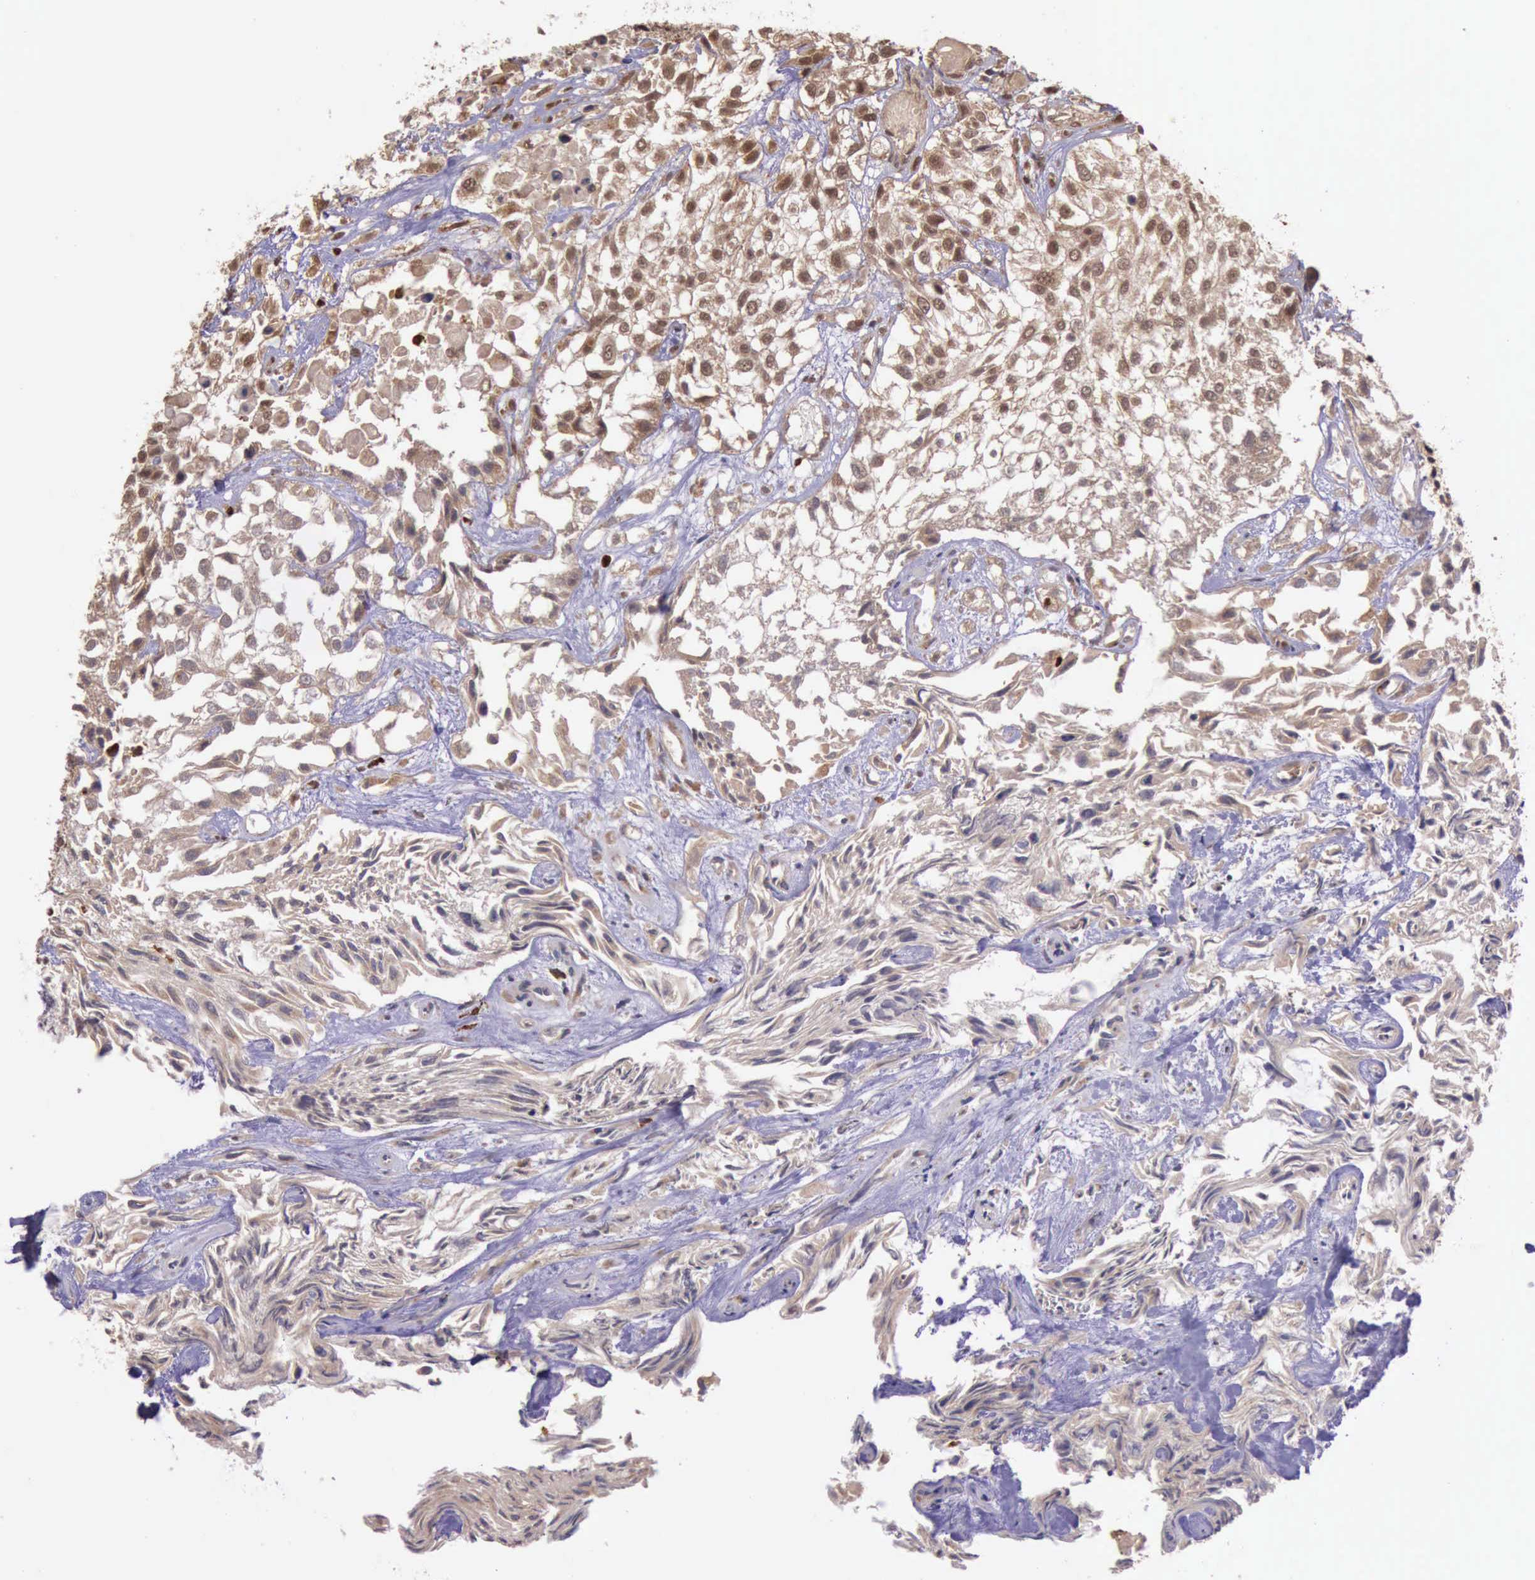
{"staining": {"intensity": "weak", "quantity": ">75%", "location": "cytoplasmic/membranous"}, "tissue": "urothelial cancer", "cell_type": "Tumor cells", "image_type": "cancer", "snomed": [{"axis": "morphology", "description": "Urothelial carcinoma, High grade"}, {"axis": "topography", "description": "Urinary bladder"}], "caption": "Immunohistochemical staining of urothelial cancer displays low levels of weak cytoplasmic/membranous protein positivity in about >75% of tumor cells.", "gene": "ARMCX3", "patient": {"sex": "male", "age": 56}}